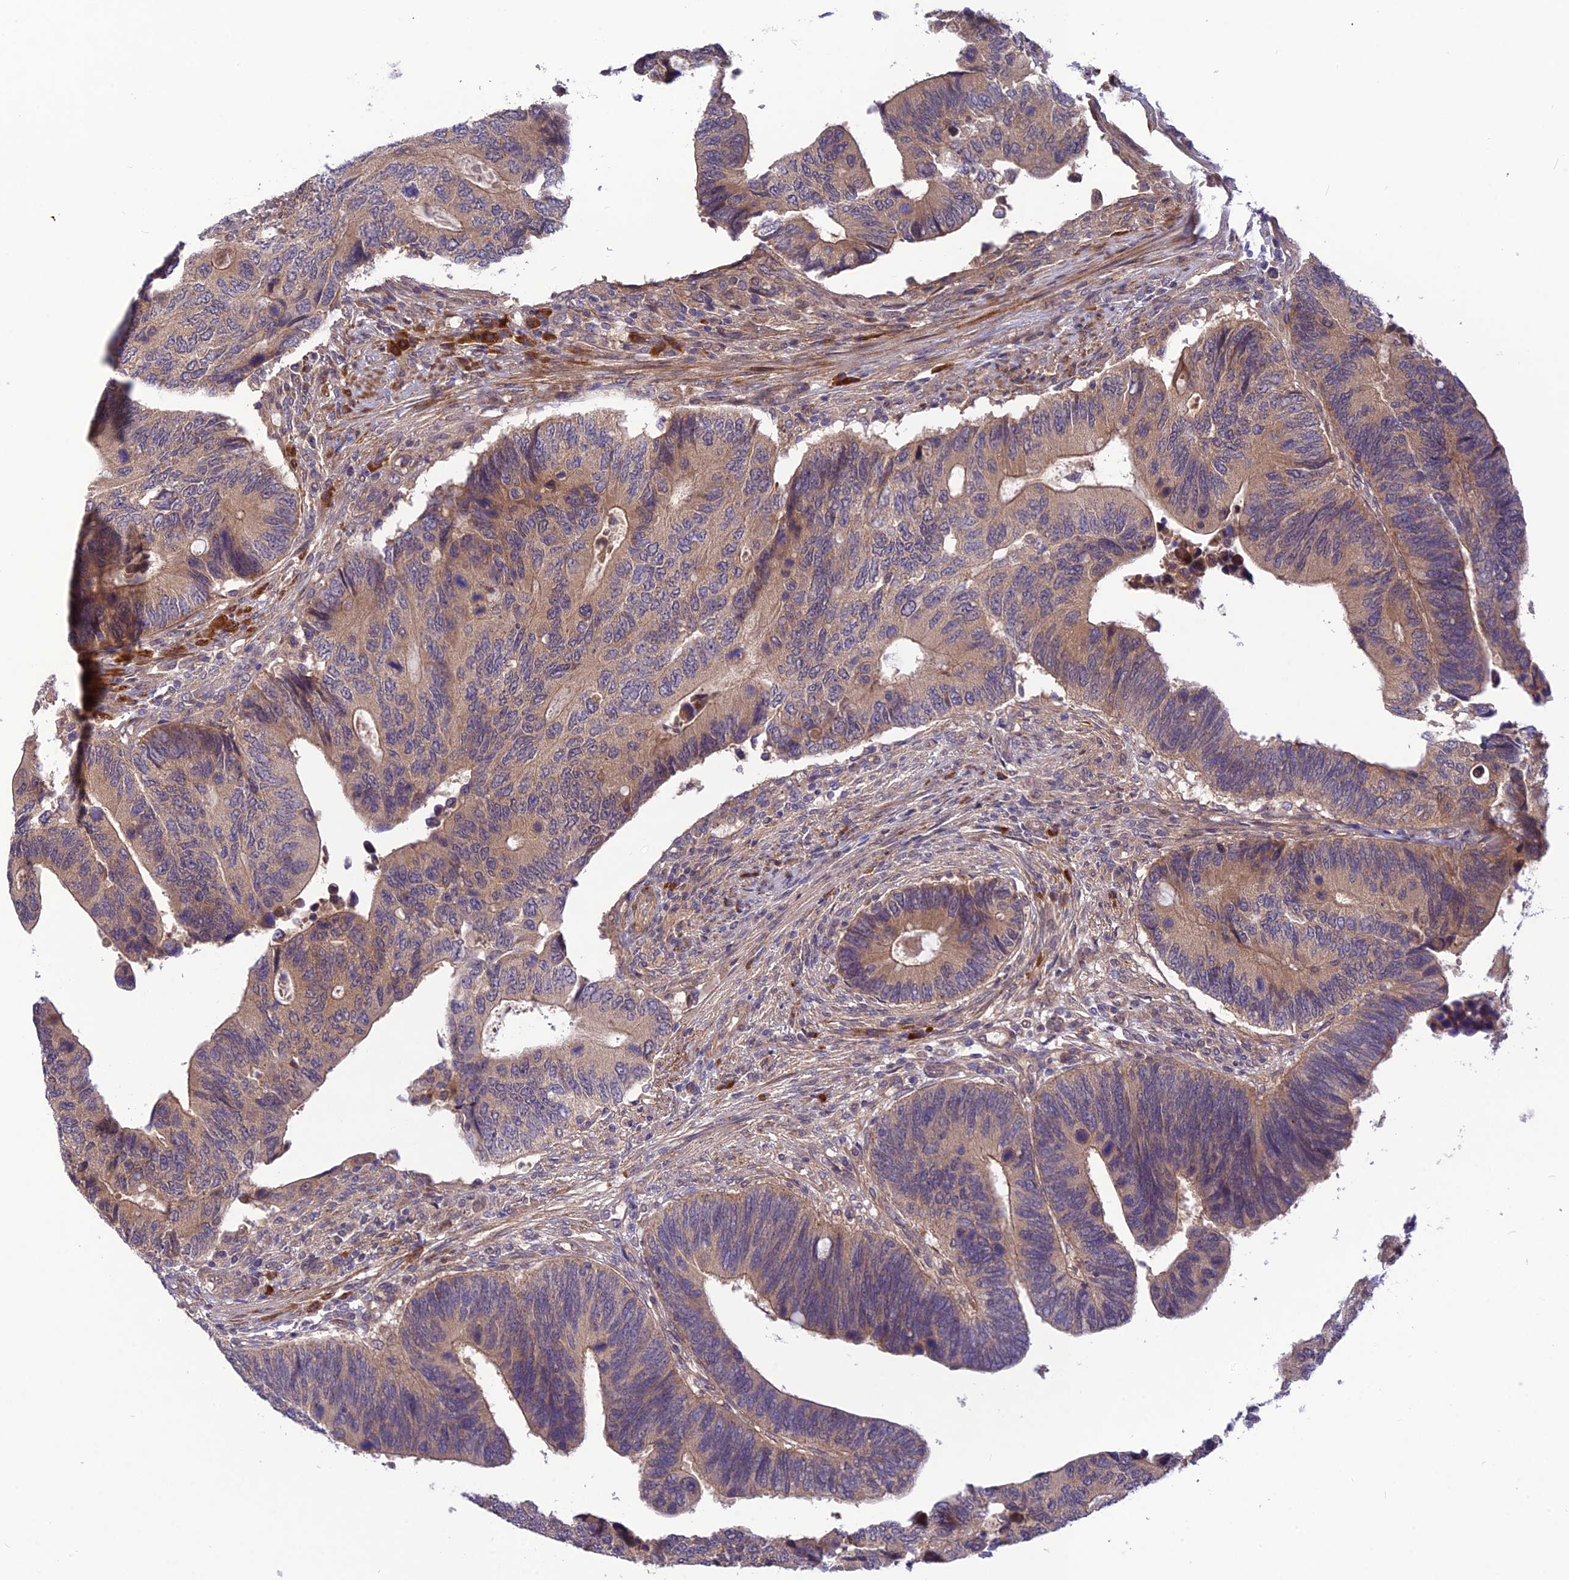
{"staining": {"intensity": "weak", "quantity": "25%-75%", "location": "cytoplasmic/membranous"}, "tissue": "colorectal cancer", "cell_type": "Tumor cells", "image_type": "cancer", "snomed": [{"axis": "morphology", "description": "Adenocarcinoma, NOS"}, {"axis": "topography", "description": "Colon"}], "caption": "Tumor cells reveal weak cytoplasmic/membranous expression in about 25%-75% of cells in colorectal adenocarcinoma.", "gene": "UROS", "patient": {"sex": "male", "age": 87}}